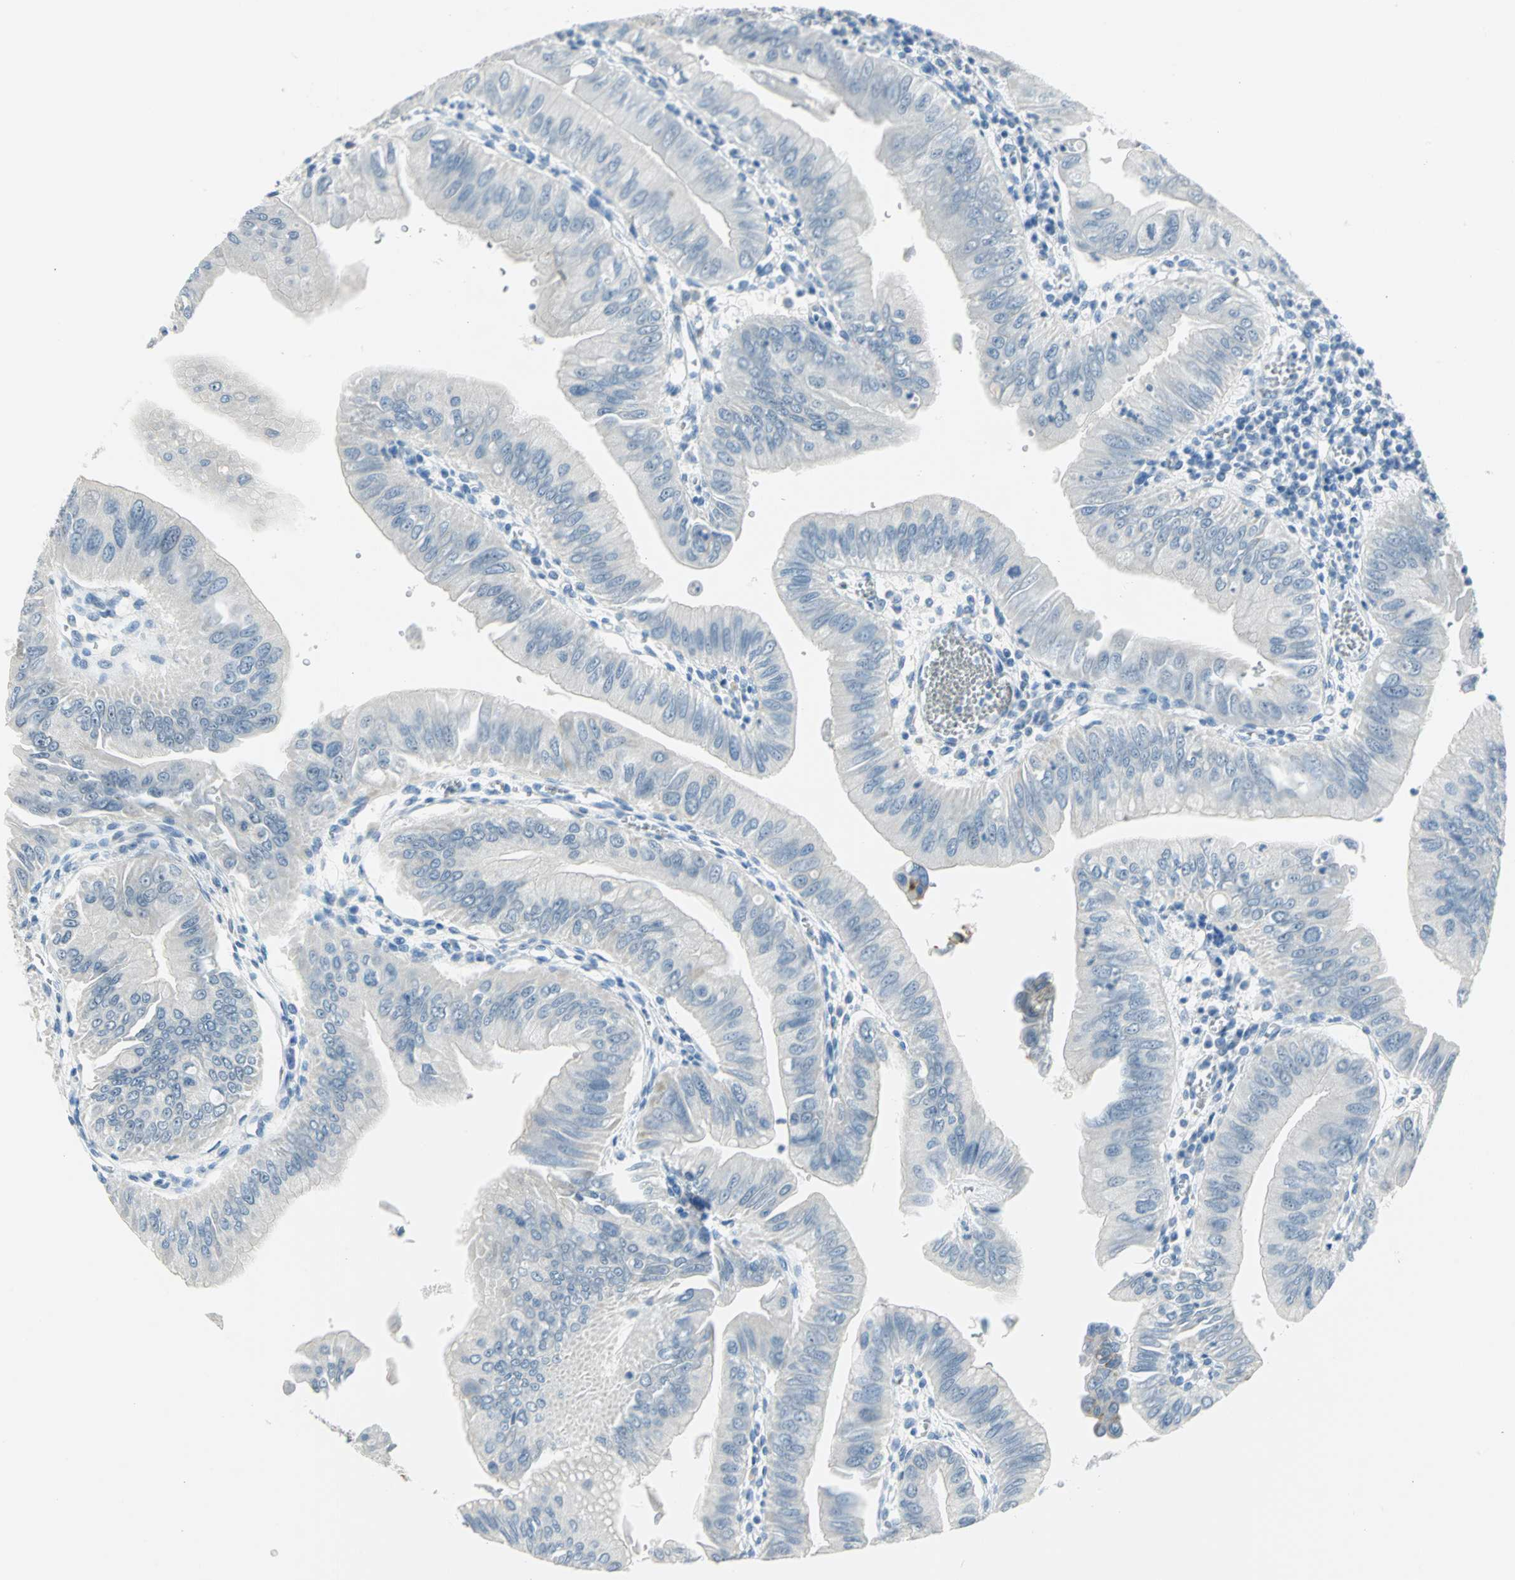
{"staining": {"intensity": "negative", "quantity": "none", "location": "none"}, "tissue": "pancreatic cancer", "cell_type": "Tumor cells", "image_type": "cancer", "snomed": [{"axis": "morphology", "description": "Normal tissue, NOS"}, {"axis": "topography", "description": "Lymph node"}], "caption": "A histopathology image of pancreatic cancer stained for a protein reveals no brown staining in tumor cells.", "gene": "MUC4", "patient": {"sex": "male", "age": 50}}